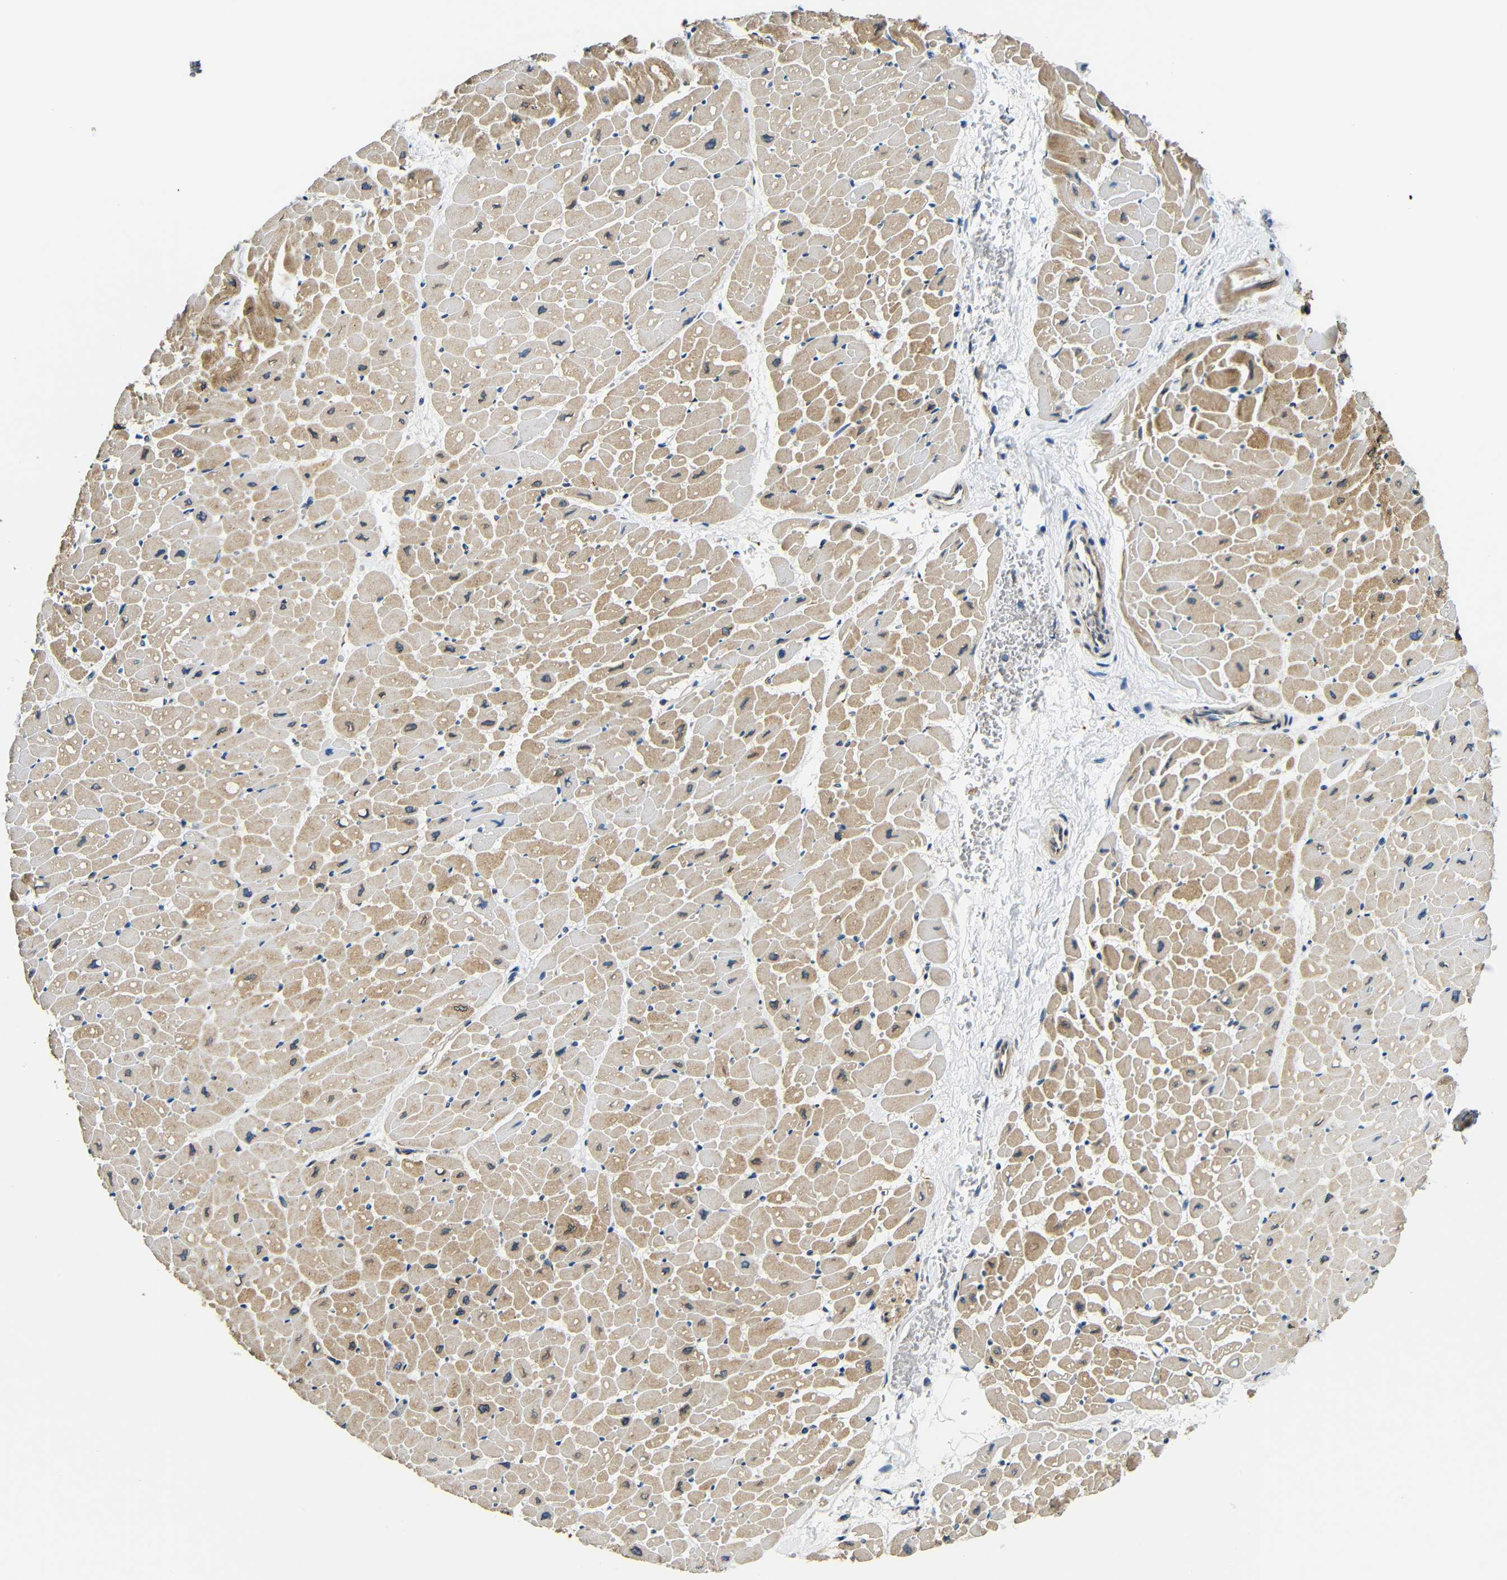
{"staining": {"intensity": "moderate", "quantity": ">75%", "location": "cytoplasmic/membranous"}, "tissue": "heart muscle", "cell_type": "Cardiomyocytes", "image_type": "normal", "snomed": [{"axis": "morphology", "description": "Normal tissue, NOS"}, {"axis": "topography", "description": "Heart"}], "caption": "An immunohistochemistry (IHC) histopathology image of normal tissue is shown. Protein staining in brown labels moderate cytoplasmic/membranous positivity in heart muscle within cardiomyocytes.", "gene": "VAPB", "patient": {"sex": "male", "age": 45}}